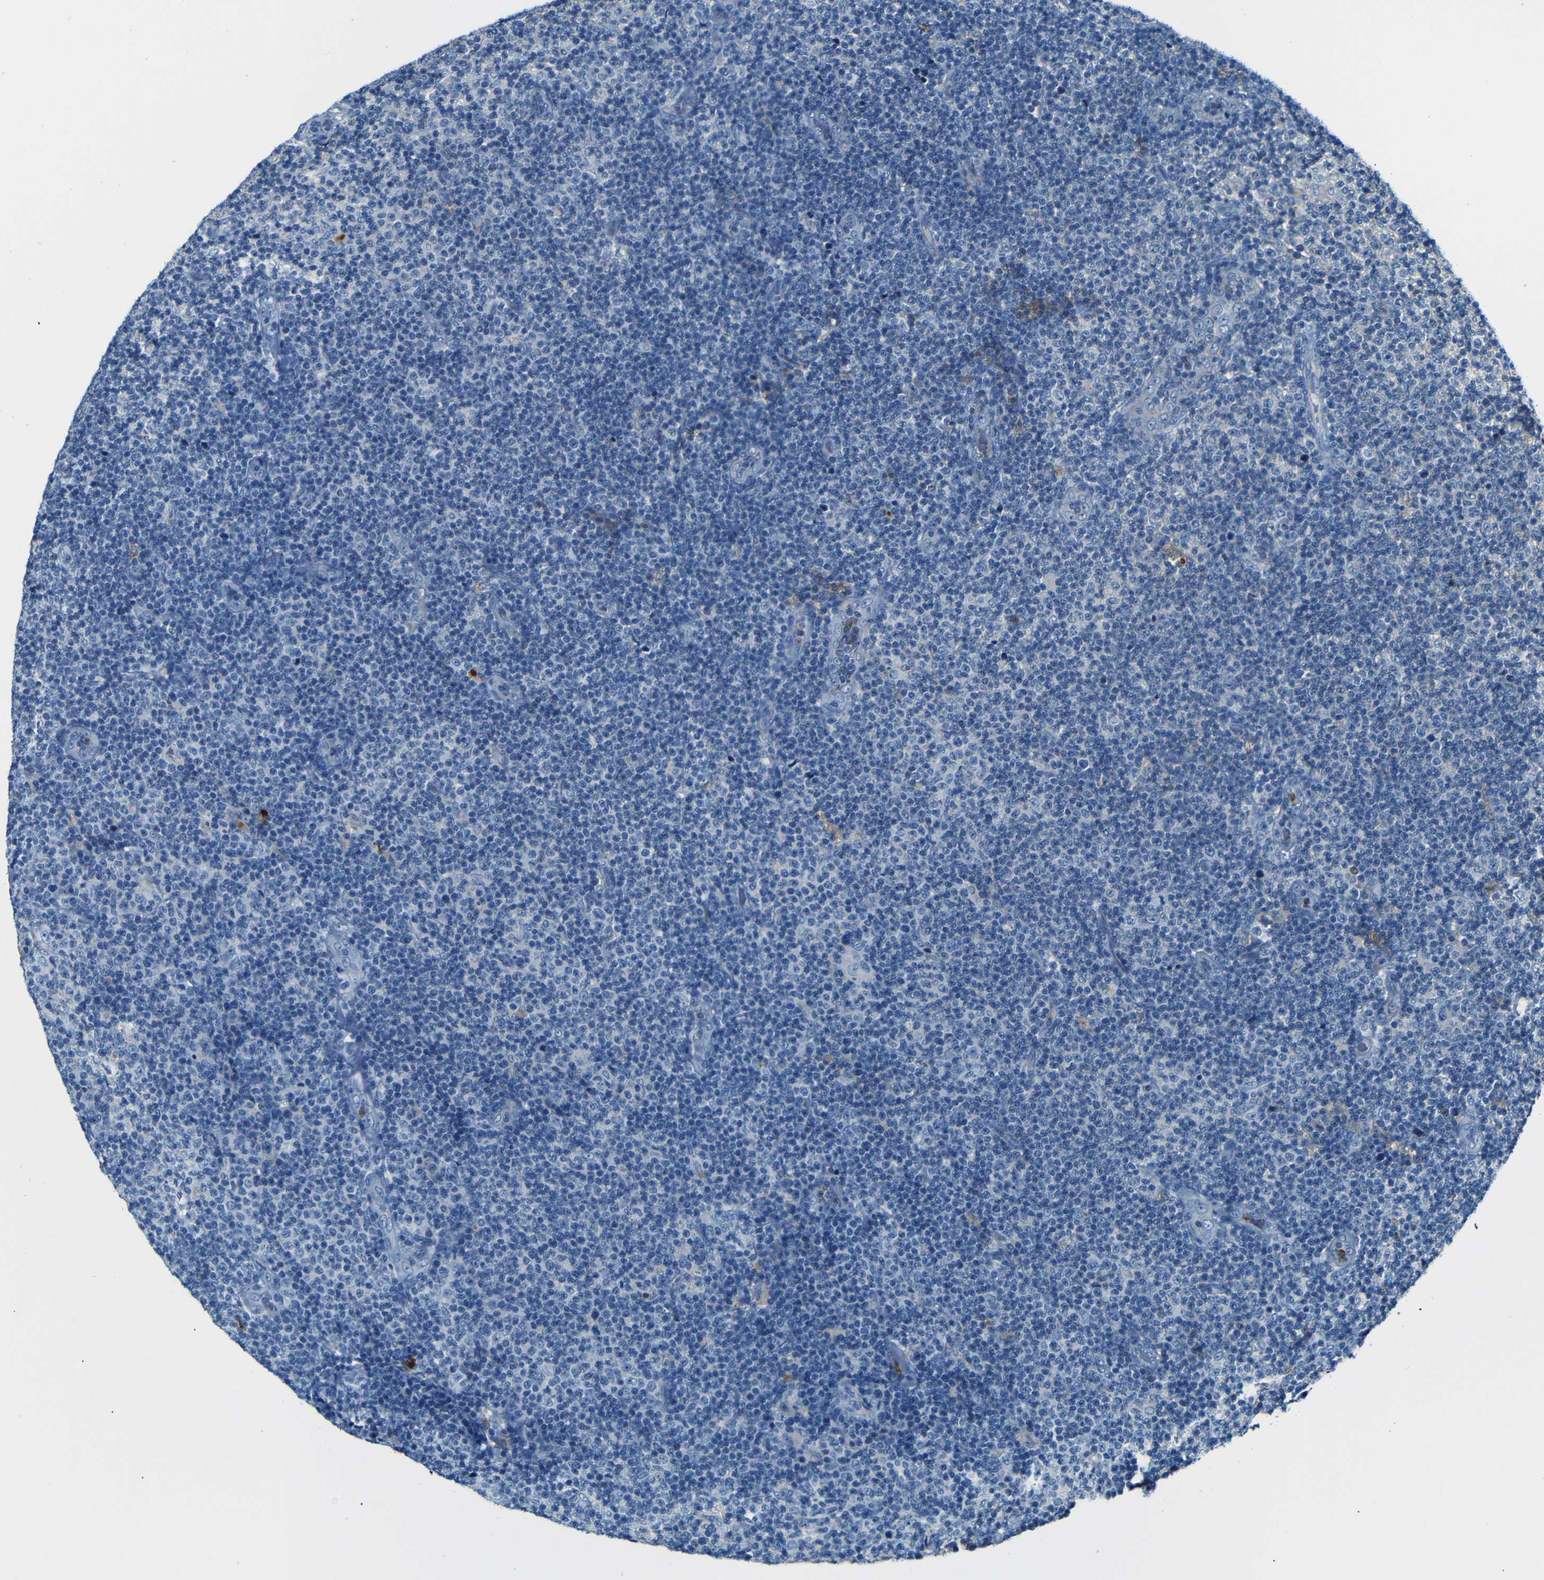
{"staining": {"intensity": "negative", "quantity": "none", "location": "none"}, "tissue": "lymphoma", "cell_type": "Tumor cells", "image_type": "cancer", "snomed": [{"axis": "morphology", "description": "Malignant lymphoma, non-Hodgkin's type, Low grade"}, {"axis": "topography", "description": "Lymph node"}], "caption": "Human low-grade malignant lymphoma, non-Hodgkin's type stained for a protein using IHC displays no staining in tumor cells.", "gene": "SERPINA1", "patient": {"sex": "male", "age": 83}}